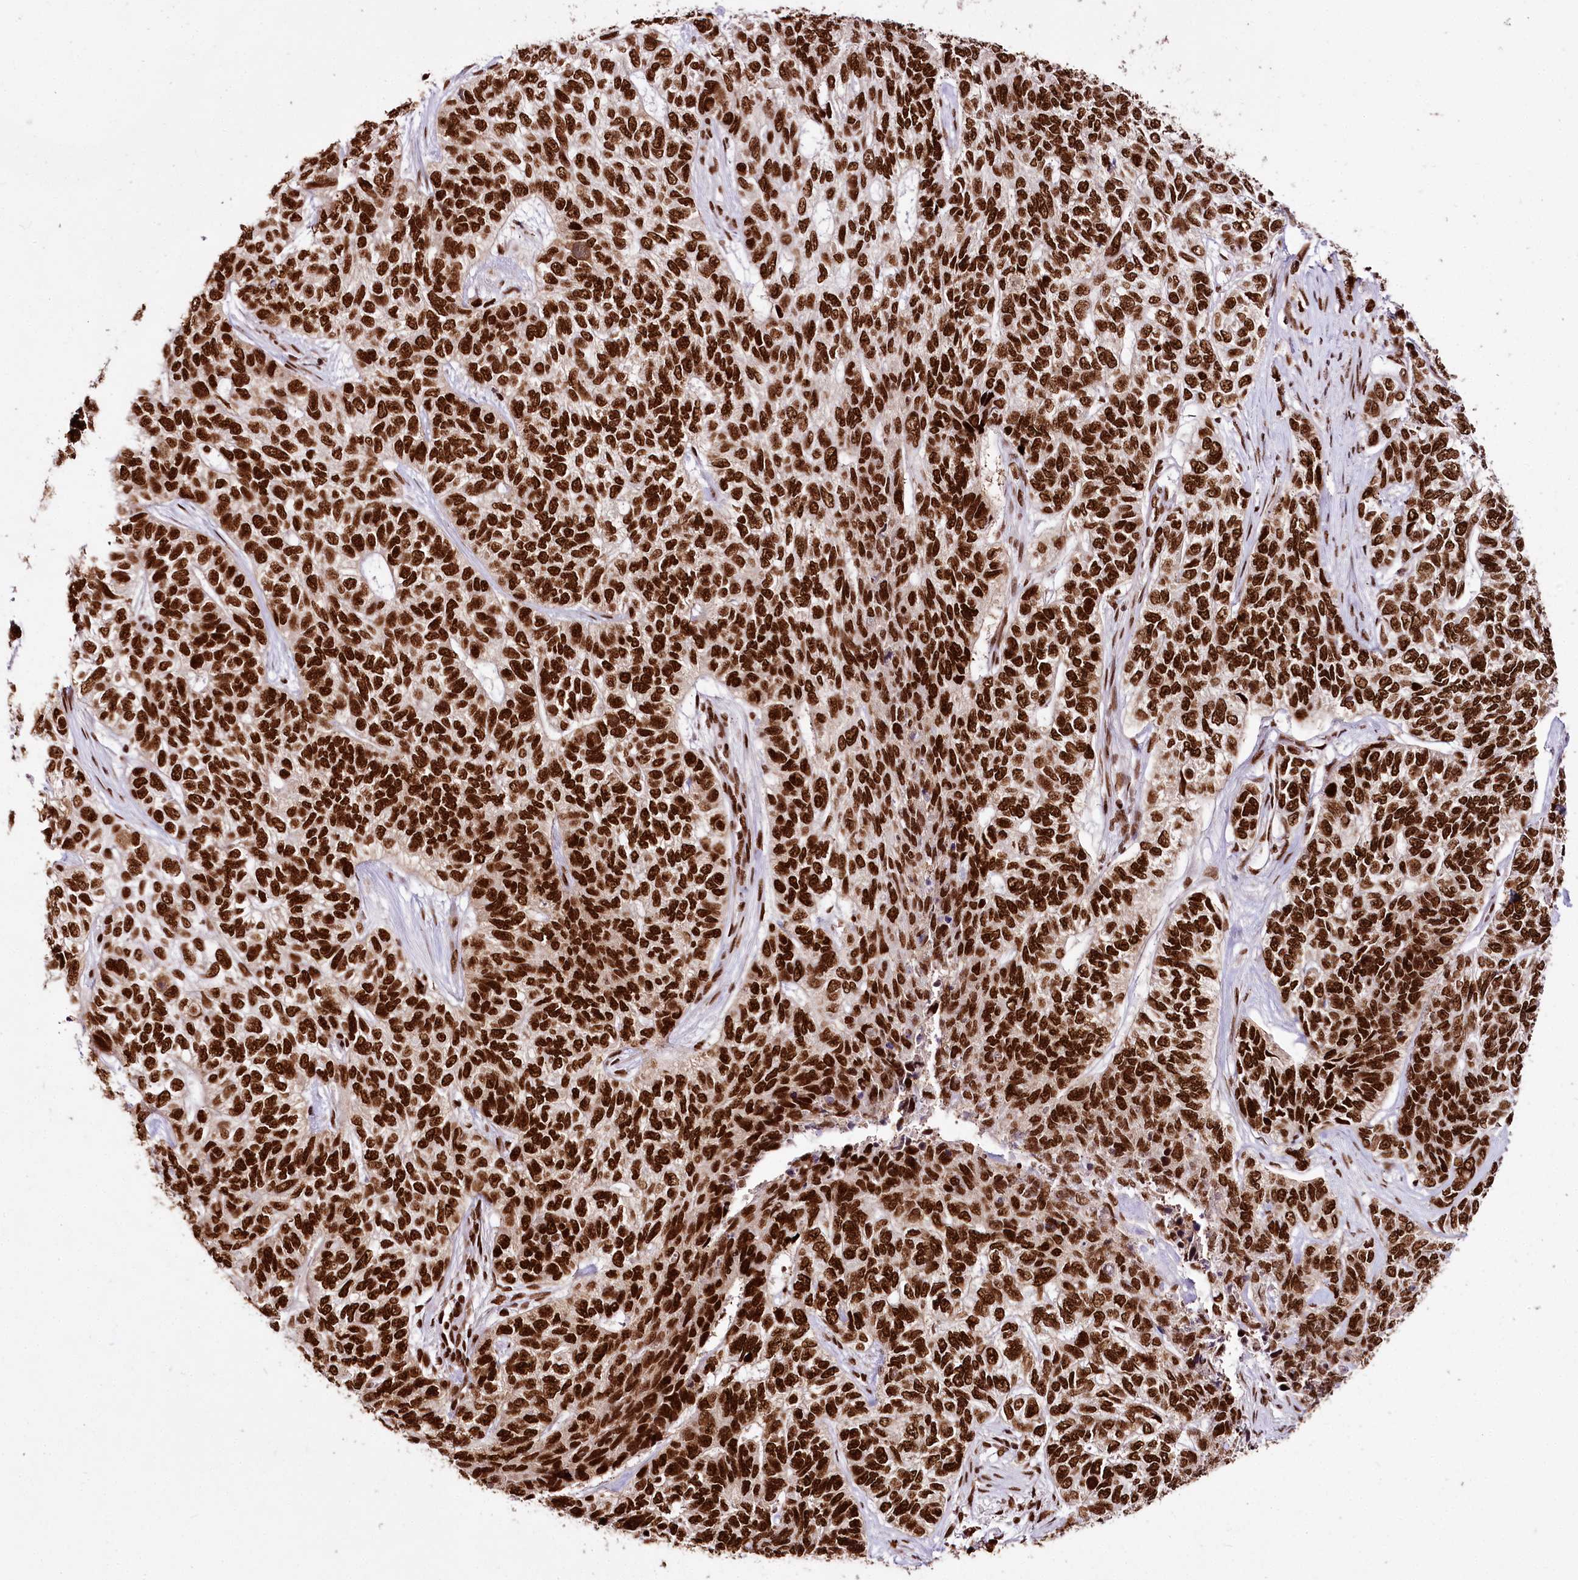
{"staining": {"intensity": "strong", "quantity": ">75%", "location": "nuclear"}, "tissue": "skin cancer", "cell_type": "Tumor cells", "image_type": "cancer", "snomed": [{"axis": "morphology", "description": "Basal cell carcinoma"}, {"axis": "topography", "description": "Skin"}], "caption": "Strong nuclear protein staining is present in approximately >75% of tumor cells in basal cell carcinoma (skin).", "gene": "SMARCE1", "patient": {"sex": "female", "age": 65}}